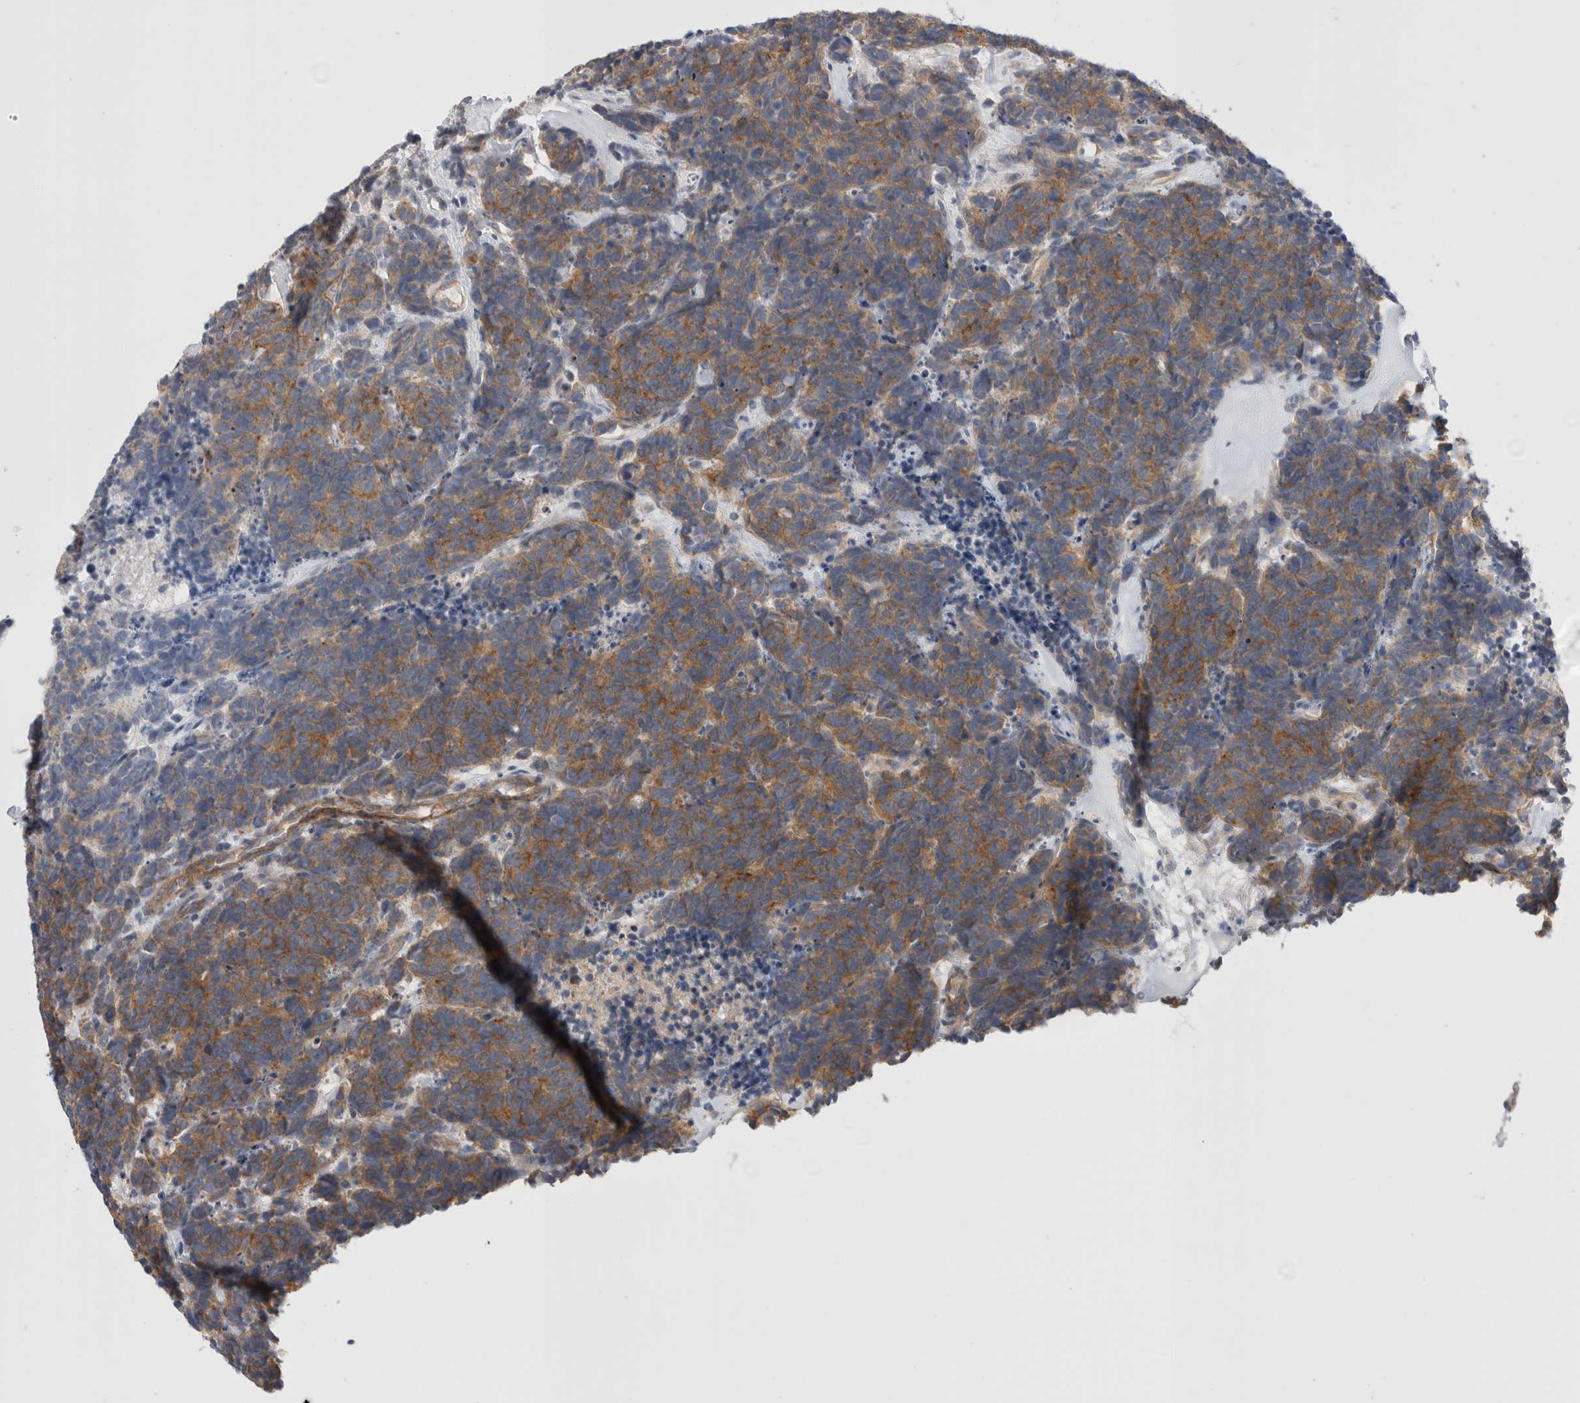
{"staining": {"intensity": "moderate", "quantity": ">75%", "location": "cytoplasmic/membranous"}, "tissue": "carcinoid", "cell_type": "Tumor cells", "image_type": "cancer", "snomed": [{"axis": "morphology", "description": "Carcinoma, NOS"}, {"axis": "morphology", "description": "Carcinoid, malignant, NOS"}, {"axis": "topography", "description": "Urinary bladder"}], "caption": "Immunohistochemistry image of neoplastic tissue: carcinoid stained using immunohistochemistry (IHC) demonstrates medium levels of moderate protein expression localized specifically in the cytoplasmic/membranous of tumor cells, appearing as a cytoplasmic/membranous brown color.", "gene": "VANGL1", "patient": {"sex": "male", "age": 57}}